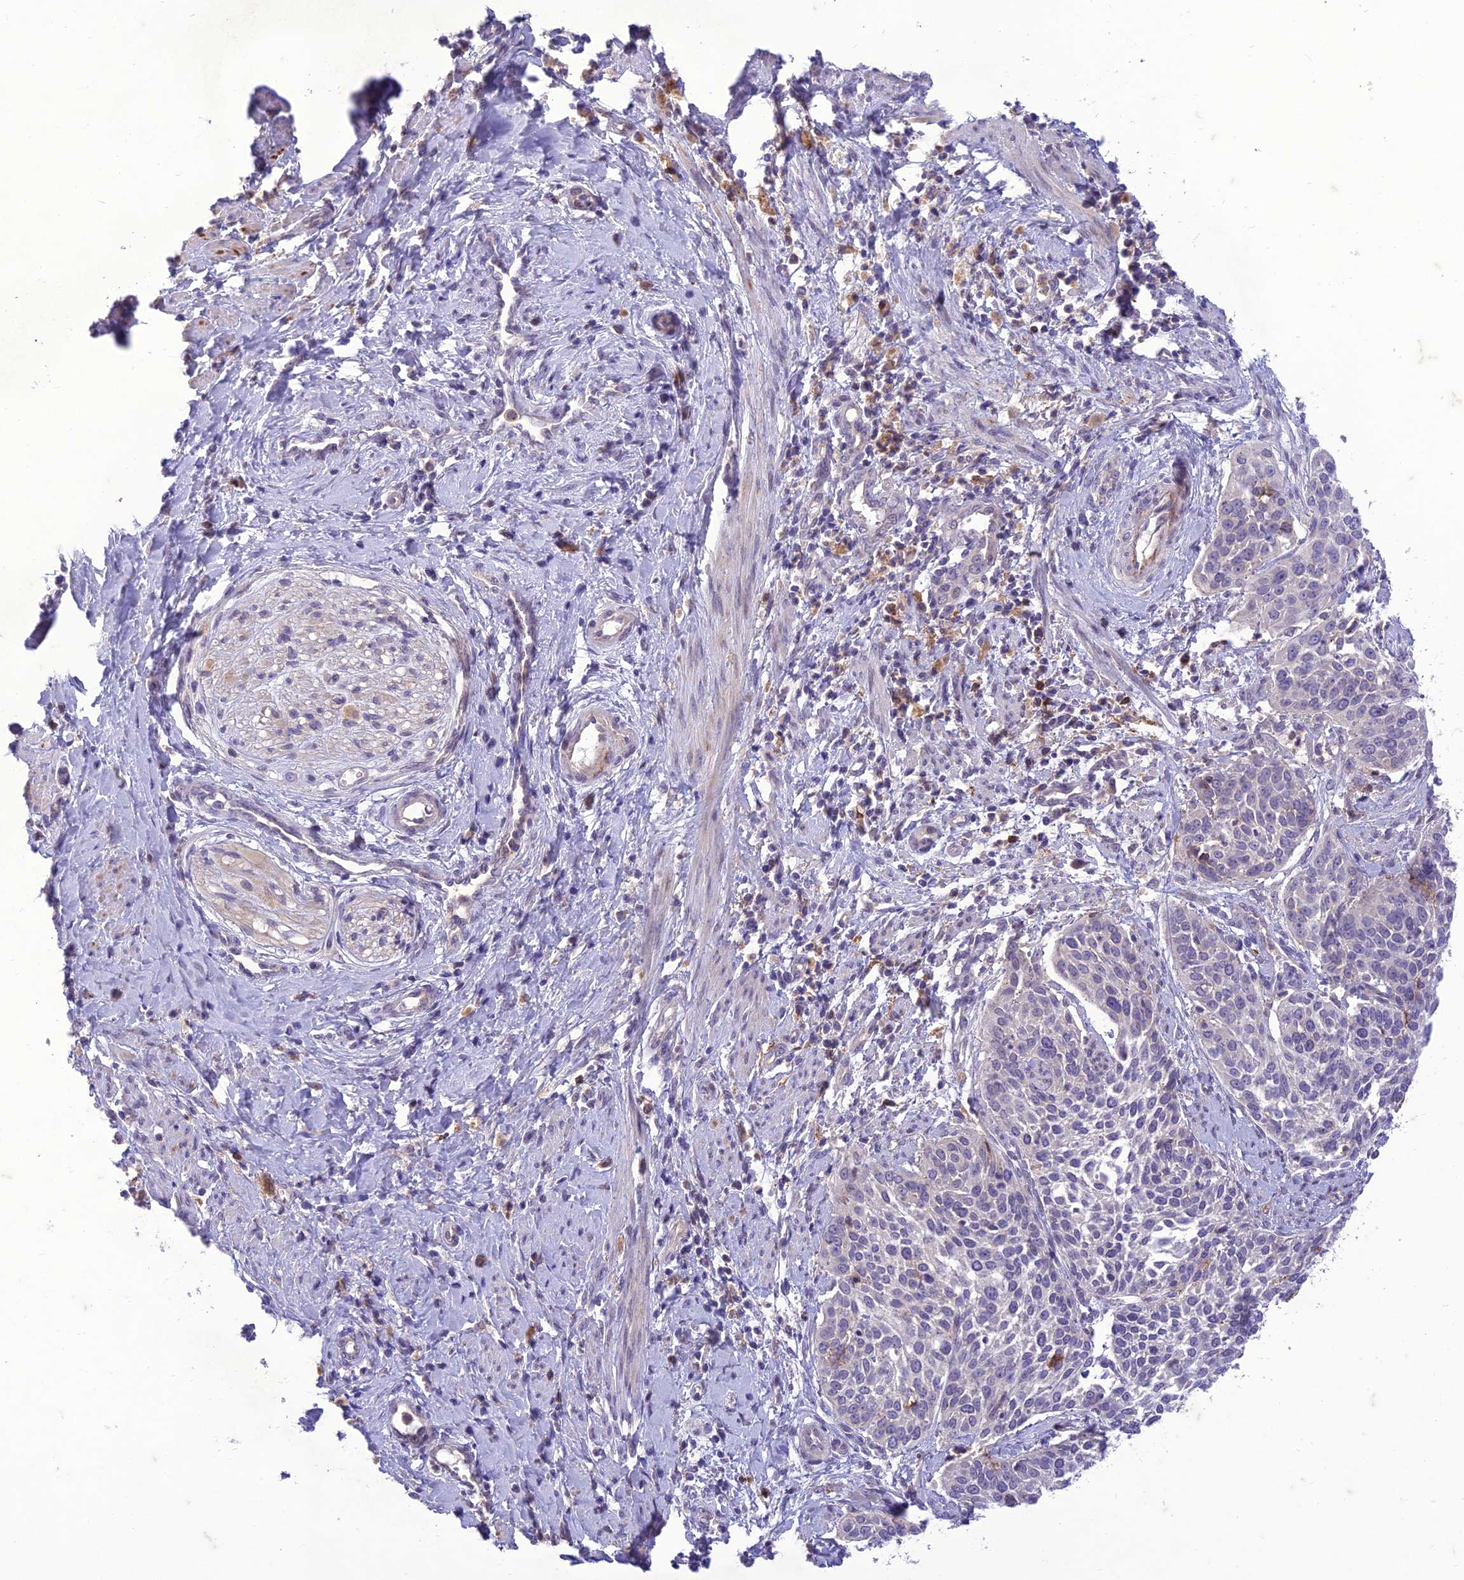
{"staining": {"intensity": "negative", "quantity": "none", "location": "none"}, "tissue": "cervical cancer", "cell_type": "Tumor cells", "image_type": "cancer", "snomed": [{"axis": "morphology", "description": "Squamous cell carcinoma, NOS"}, {"axis": "topography", "description": "Cervix"}], "caption": "Tumor cells show no significant expression in cervical squamous cell carcinoma.", "gene": "ITGAE", "patient": {"sex": "female", "age": 44}}